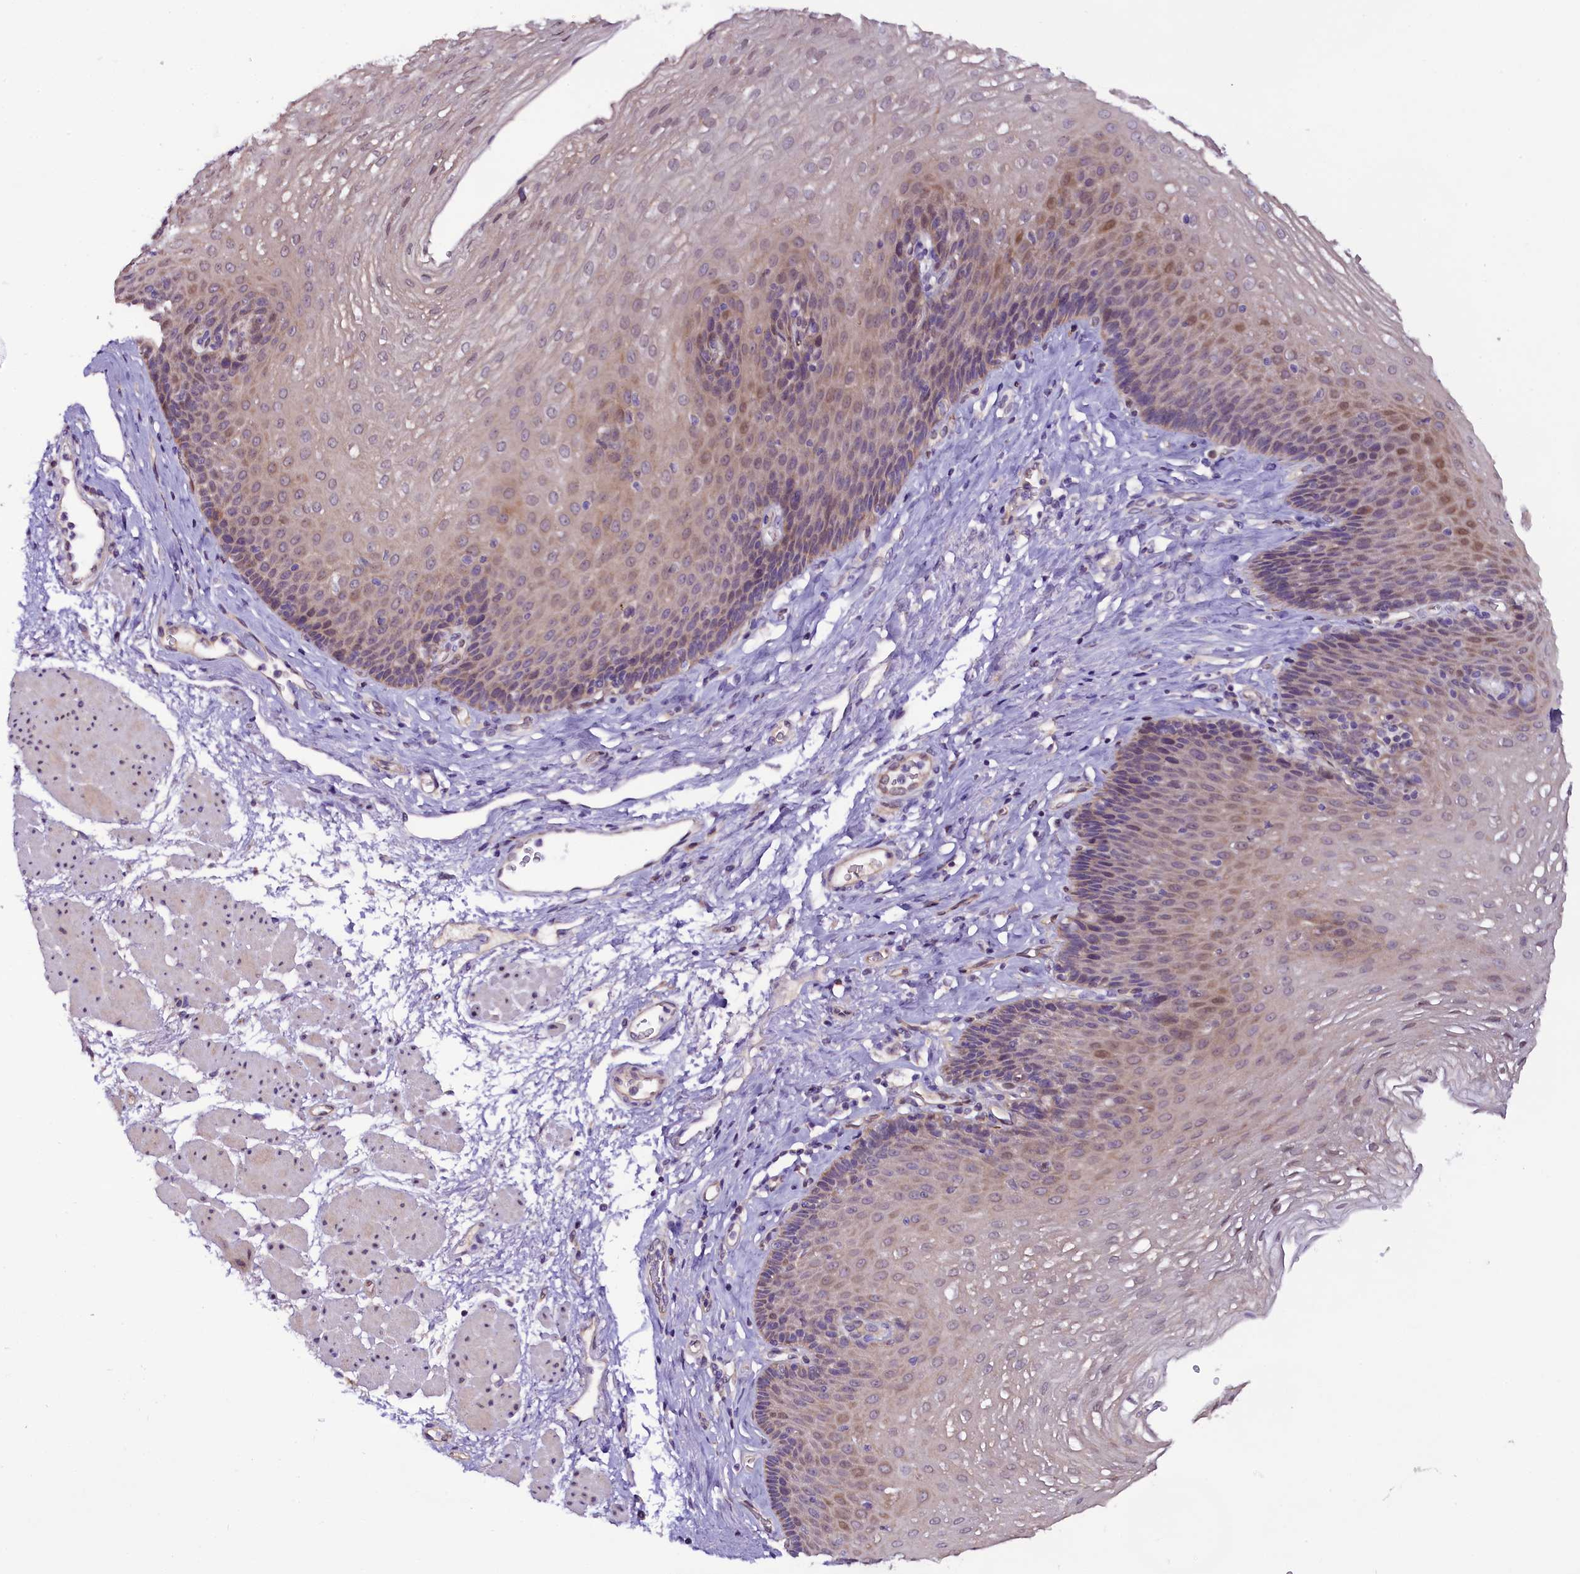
{"staining": {"intensity": "weak", "quantity": "25%-75%", "location": "cytoplasmic/membranous,nuclear"}, "tissue": "esophagus", "cell_type": "Squamous epithelial cells", "image_type": "normal", "snomed": [{"axis": "morphology", "description": "Normal tissue, NOS"}, {"axis": "topography", "description": "Esophagus"}], "caption": "Benign esophagus reveals weak cytoplasmic/membranous,nuclear staining in approximately 25%-75% of squamous epithelial cells.", "gene": "C9orf40", "patient": {"sex": "female", "age": 66}}